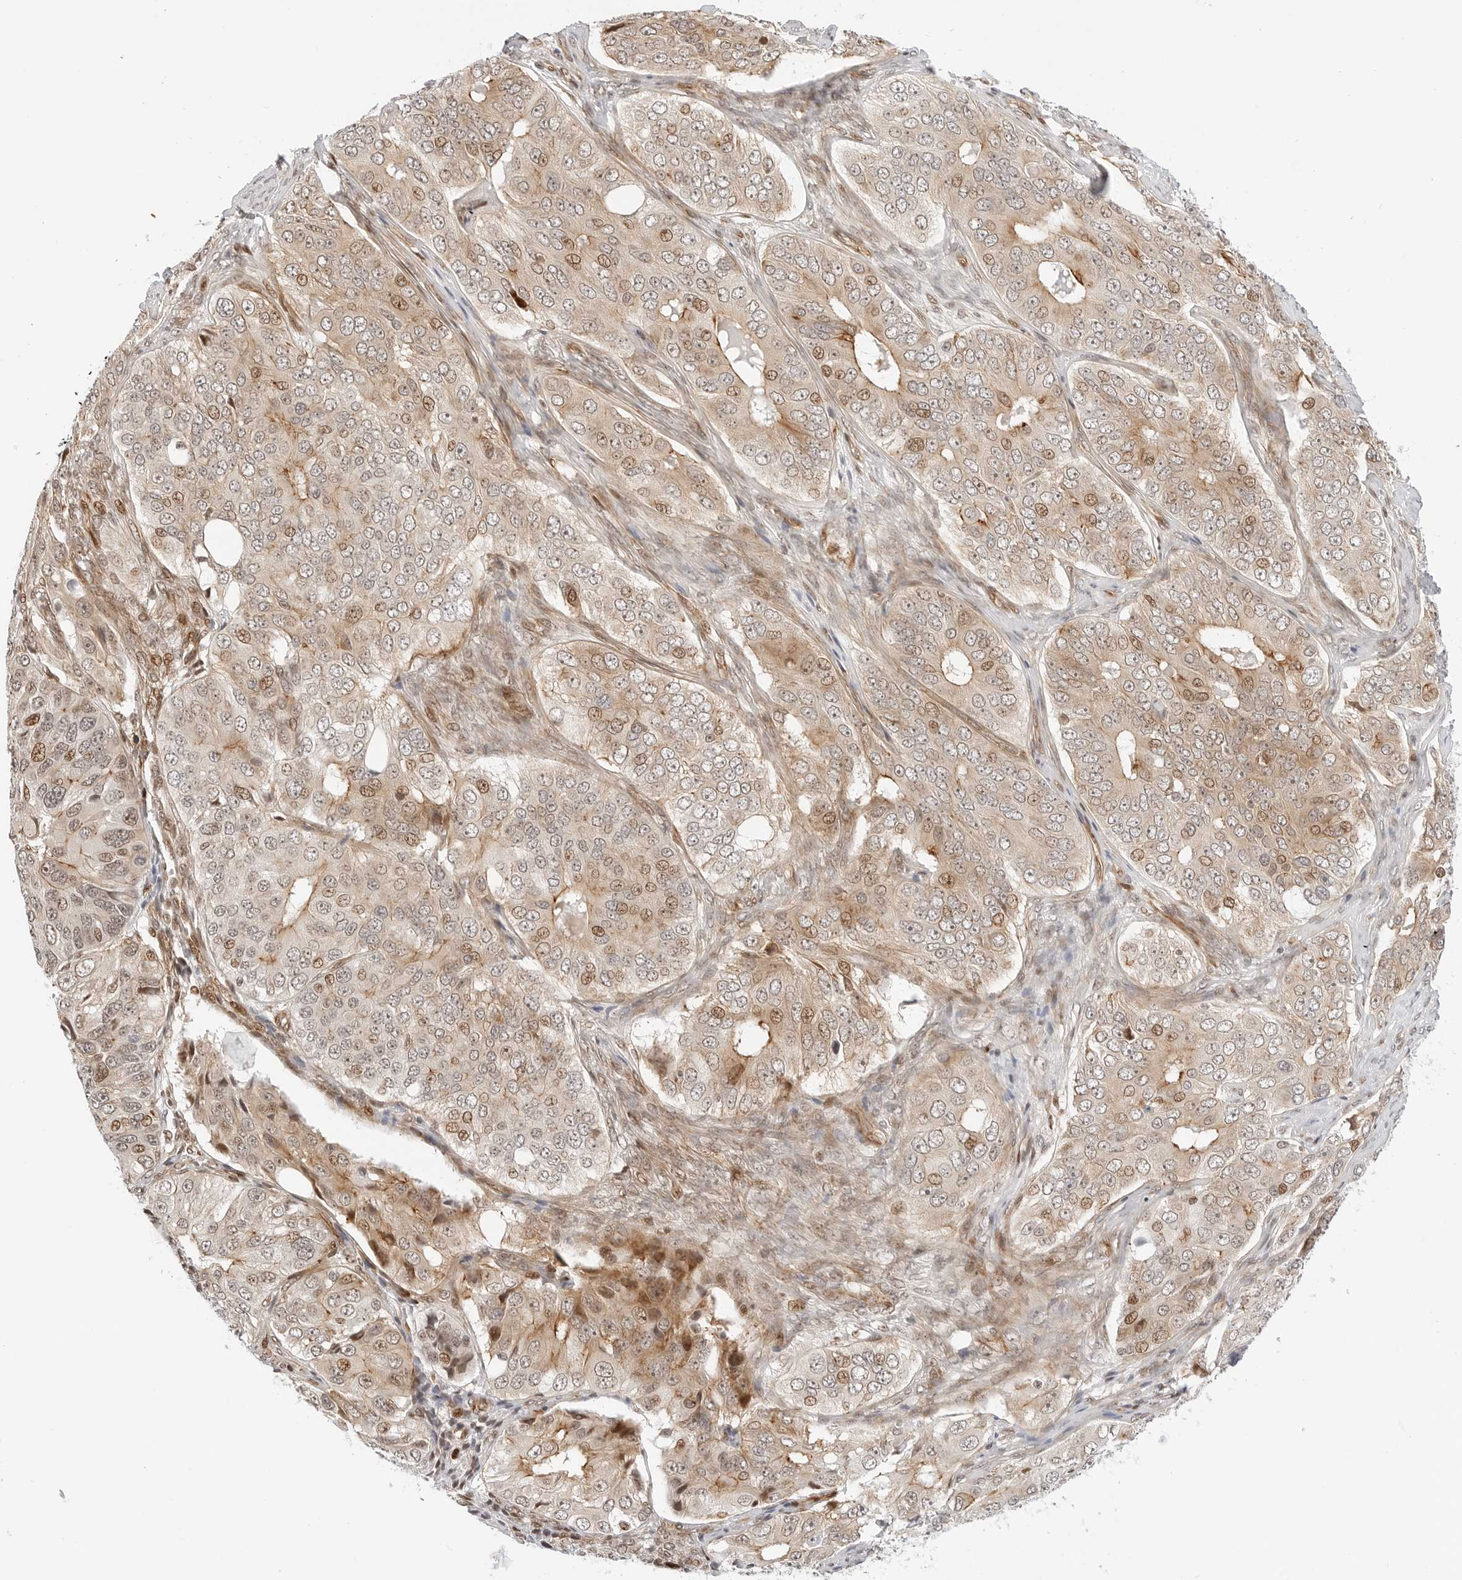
{"staining": {"intensity": "moderate", "quantity": "25%-75%", "location": "nuclear"}, "tissue": "ovarian cancer", "cell_type": "Tumor cells", "image_type": "cancer", "snomed": [{"axis": "morphology", "description": "Carcinoma, endometroid"}, {"axis": "topography", "description": "Ovary"}], "caption": "Ovarian endometroid carcinoma was stained to show a protein in brown. There is medium levels of moderate nuclear positivity in about 25%-75% of tumor cells. (IHC, brightfield microscopy, high magnification).", "gene": "ZNF613", "patient": {"sex": "female", "age": 51}}